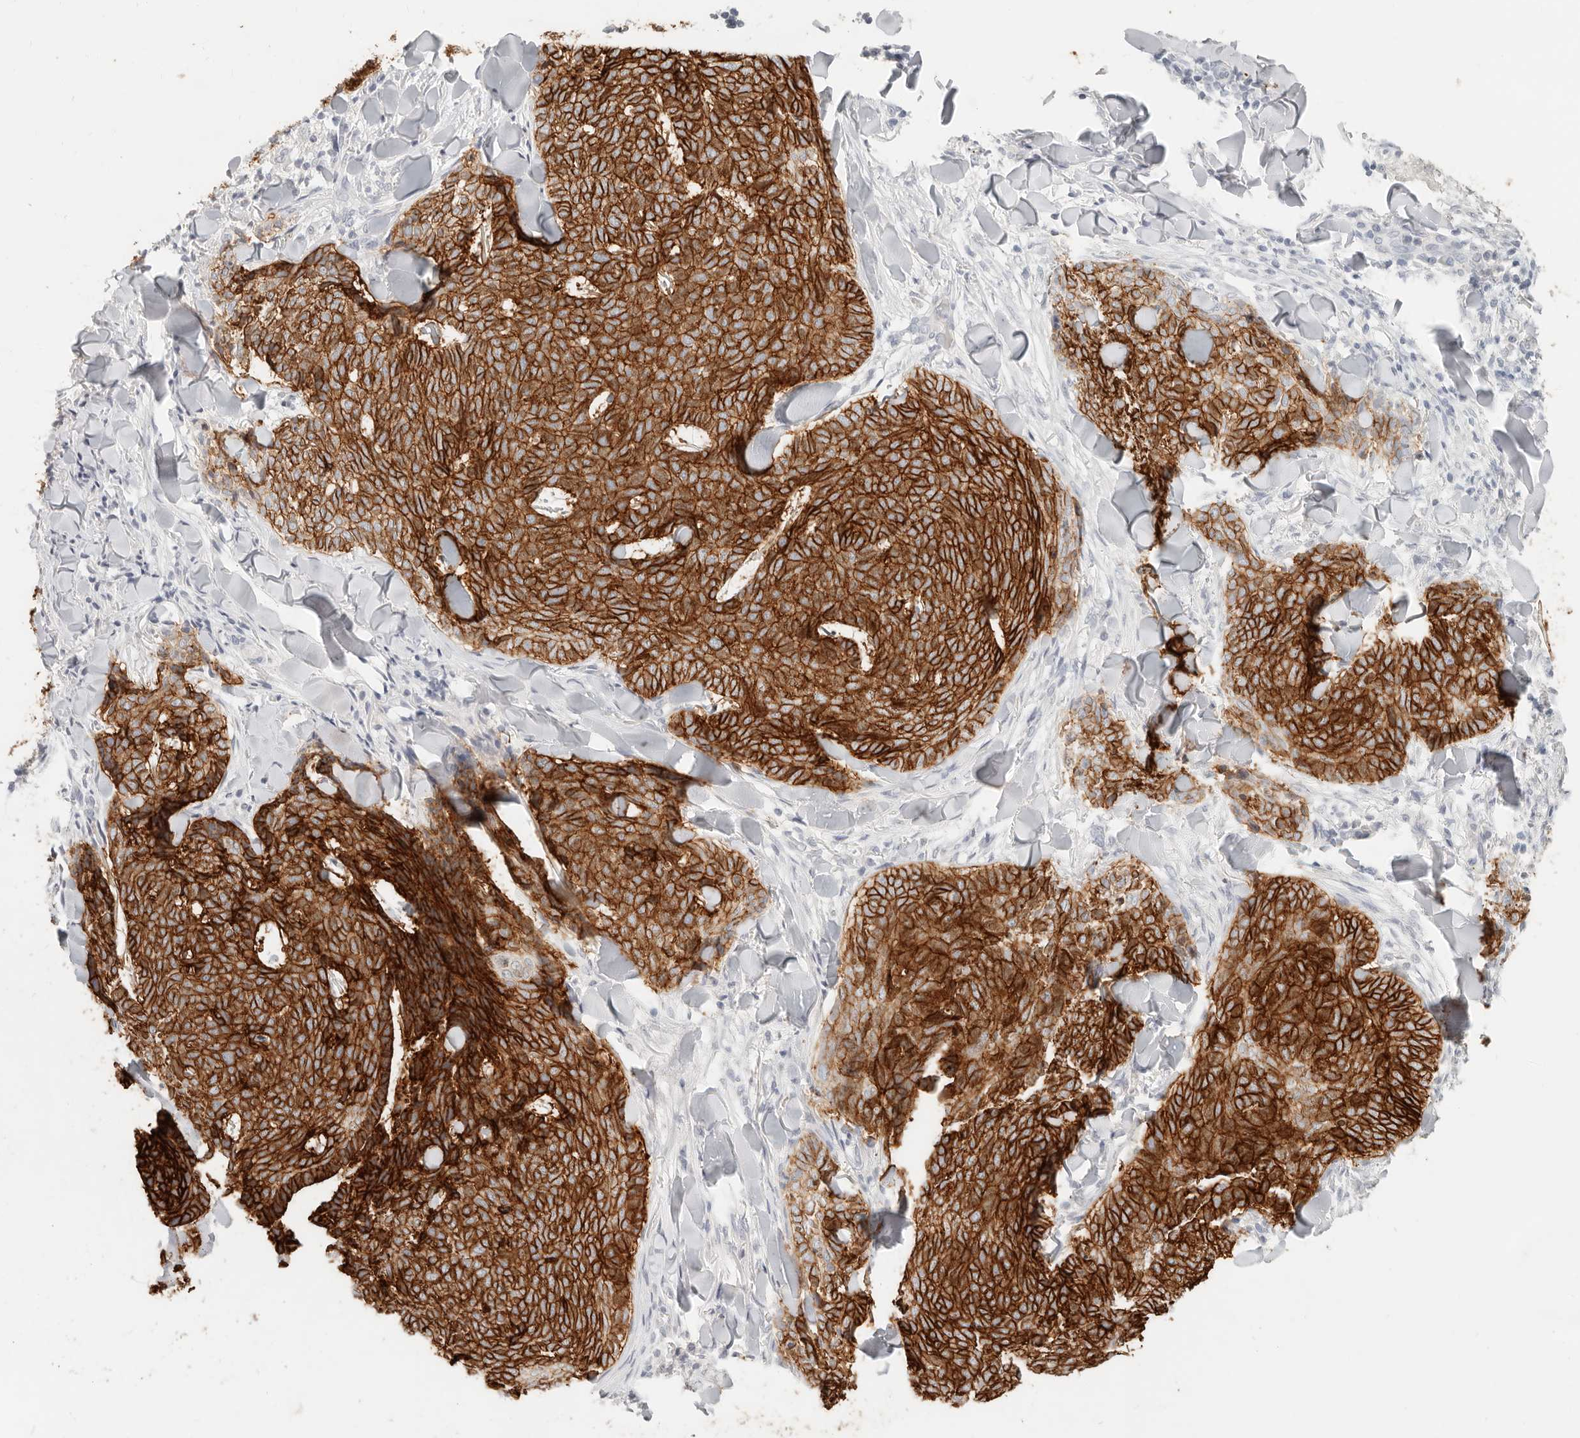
{"staining": {"intensity": "strong", "quantity": ">75%", "location": "cytoplasmic/membranous"}, "tissue": "skin cancer", "cell_type": "Tumor cells", "image_type": "cancer", "snomed": [{"axis": "morphology", "description": "Normal tissue, NOS"}, {"axis": "morphology", "description": "Basal cell carcinoma"}, {"axis": "topography", "description": "Skin"}], "caption": "This image reveals IHC staining of human basal cell carcinoma (skin), with high strong cytoplasmic/membranous expression in about >75% of tumor cells.", "gene": "EPCAM", "patient": {"sex": "male", "age": 50}}